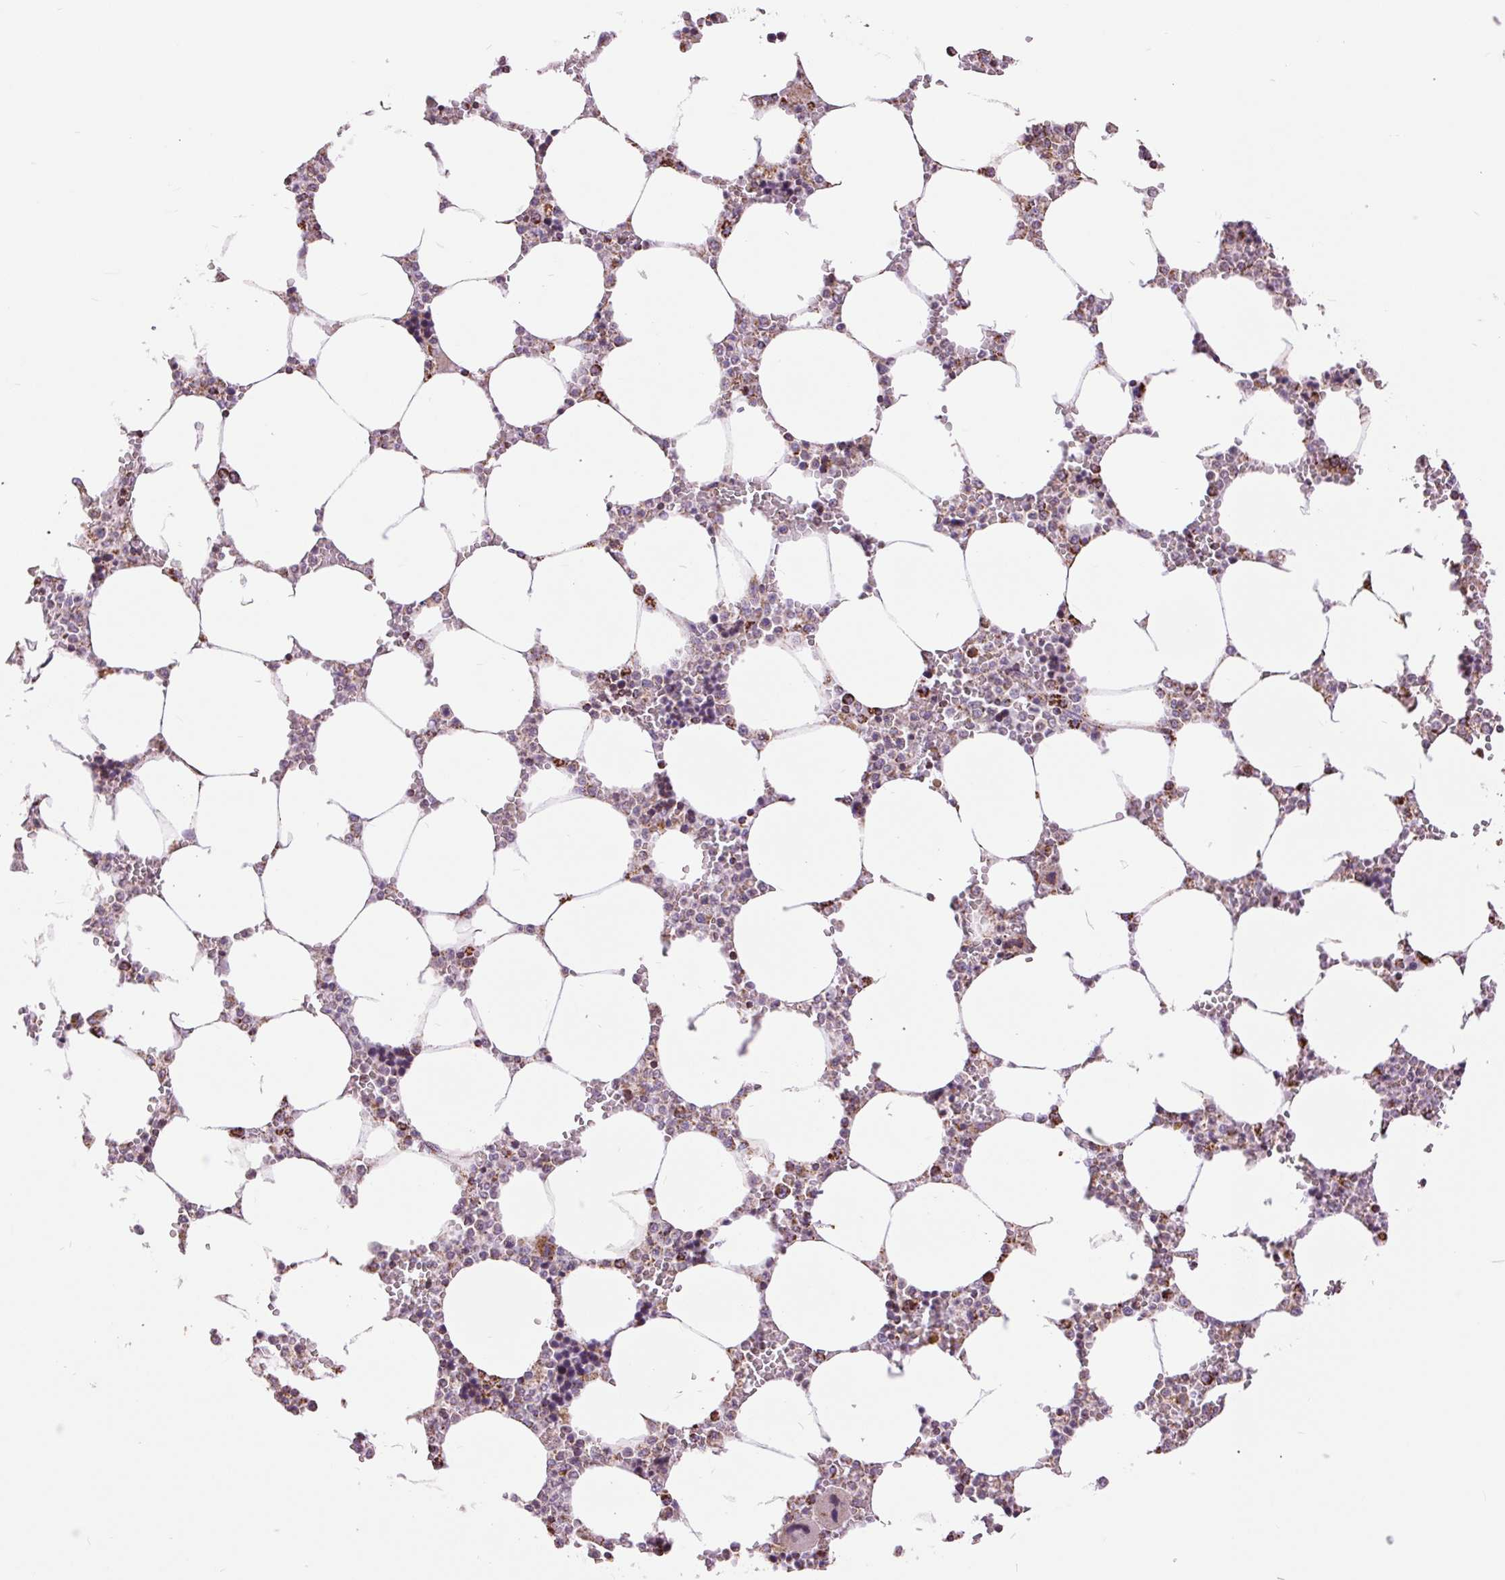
{"staining": {"intensity": "moderate", "quantity": "25%-75%", "location": "cytoplasmic/membranous"}, "tissue": "bone marrow", "cell_type": "Hematopoietic cells", "image_type": "normal", "snomed": [{"axis": "morphology", "description": "Normal tissue, NOS"}, {"axis": "topography", "description": "Bone marrow"}], "caption": "The histopathology image demonstrates immunohistochemical staining of unremarkable bone marrow. There is moderate cytoplasmic/membranous staining is appreciated in about 25%-75% of hematopoietic cells.", "gene": "ATP5PB", "patient": {"sex": "male", "age": 64}}